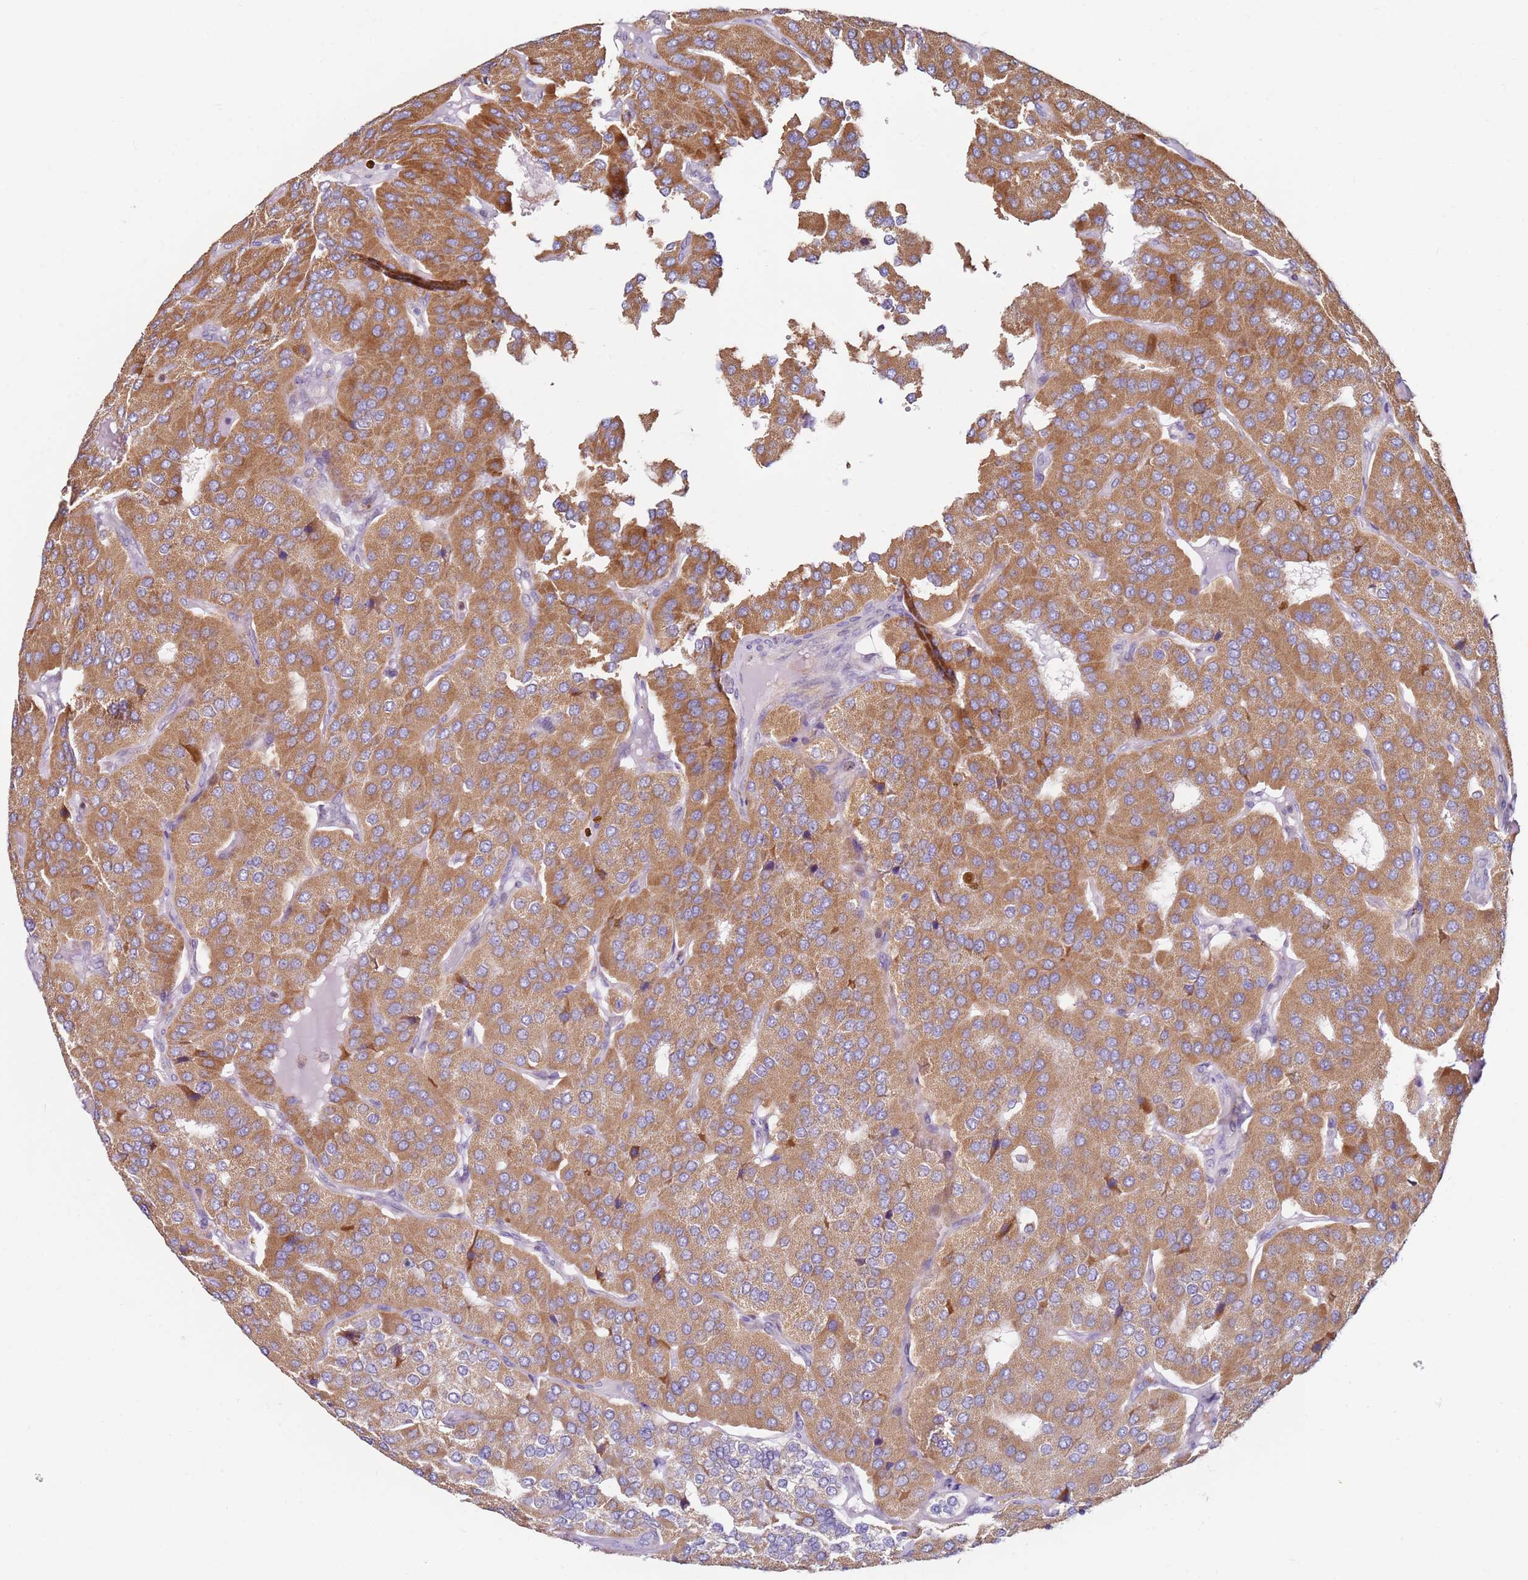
{"staining": {"intensity": "moderate", "quantity": ">75%", "location": "cytoplasmic/membranous"}, "tissue": "parathyroid gland", "cell_type": "Glandular cells", "image_type": "normal", "snomed": [{"axis": "morphology", "description": "Normal tissue, NOS"}, {"axis": "morphology", "description": "Adenoma, NOS"}, {"axis": "topography", "description": "Parathyroid gland"}], "caption": "An immunohistochemistry (IHC) histopathology image of normal tissue is shown. Protein staining in brown highlights moderate cytoplasmic/membranous positivity in parathyroid gland within glandular cells. (Stains: DAB (3,3'-diaminobenzidine) in brown, nuclei in blue, Microscopy: brightfield microscopy at high magnification).", "gene": "CNOT9", "patient": {"sex": "female", "age": 86}}